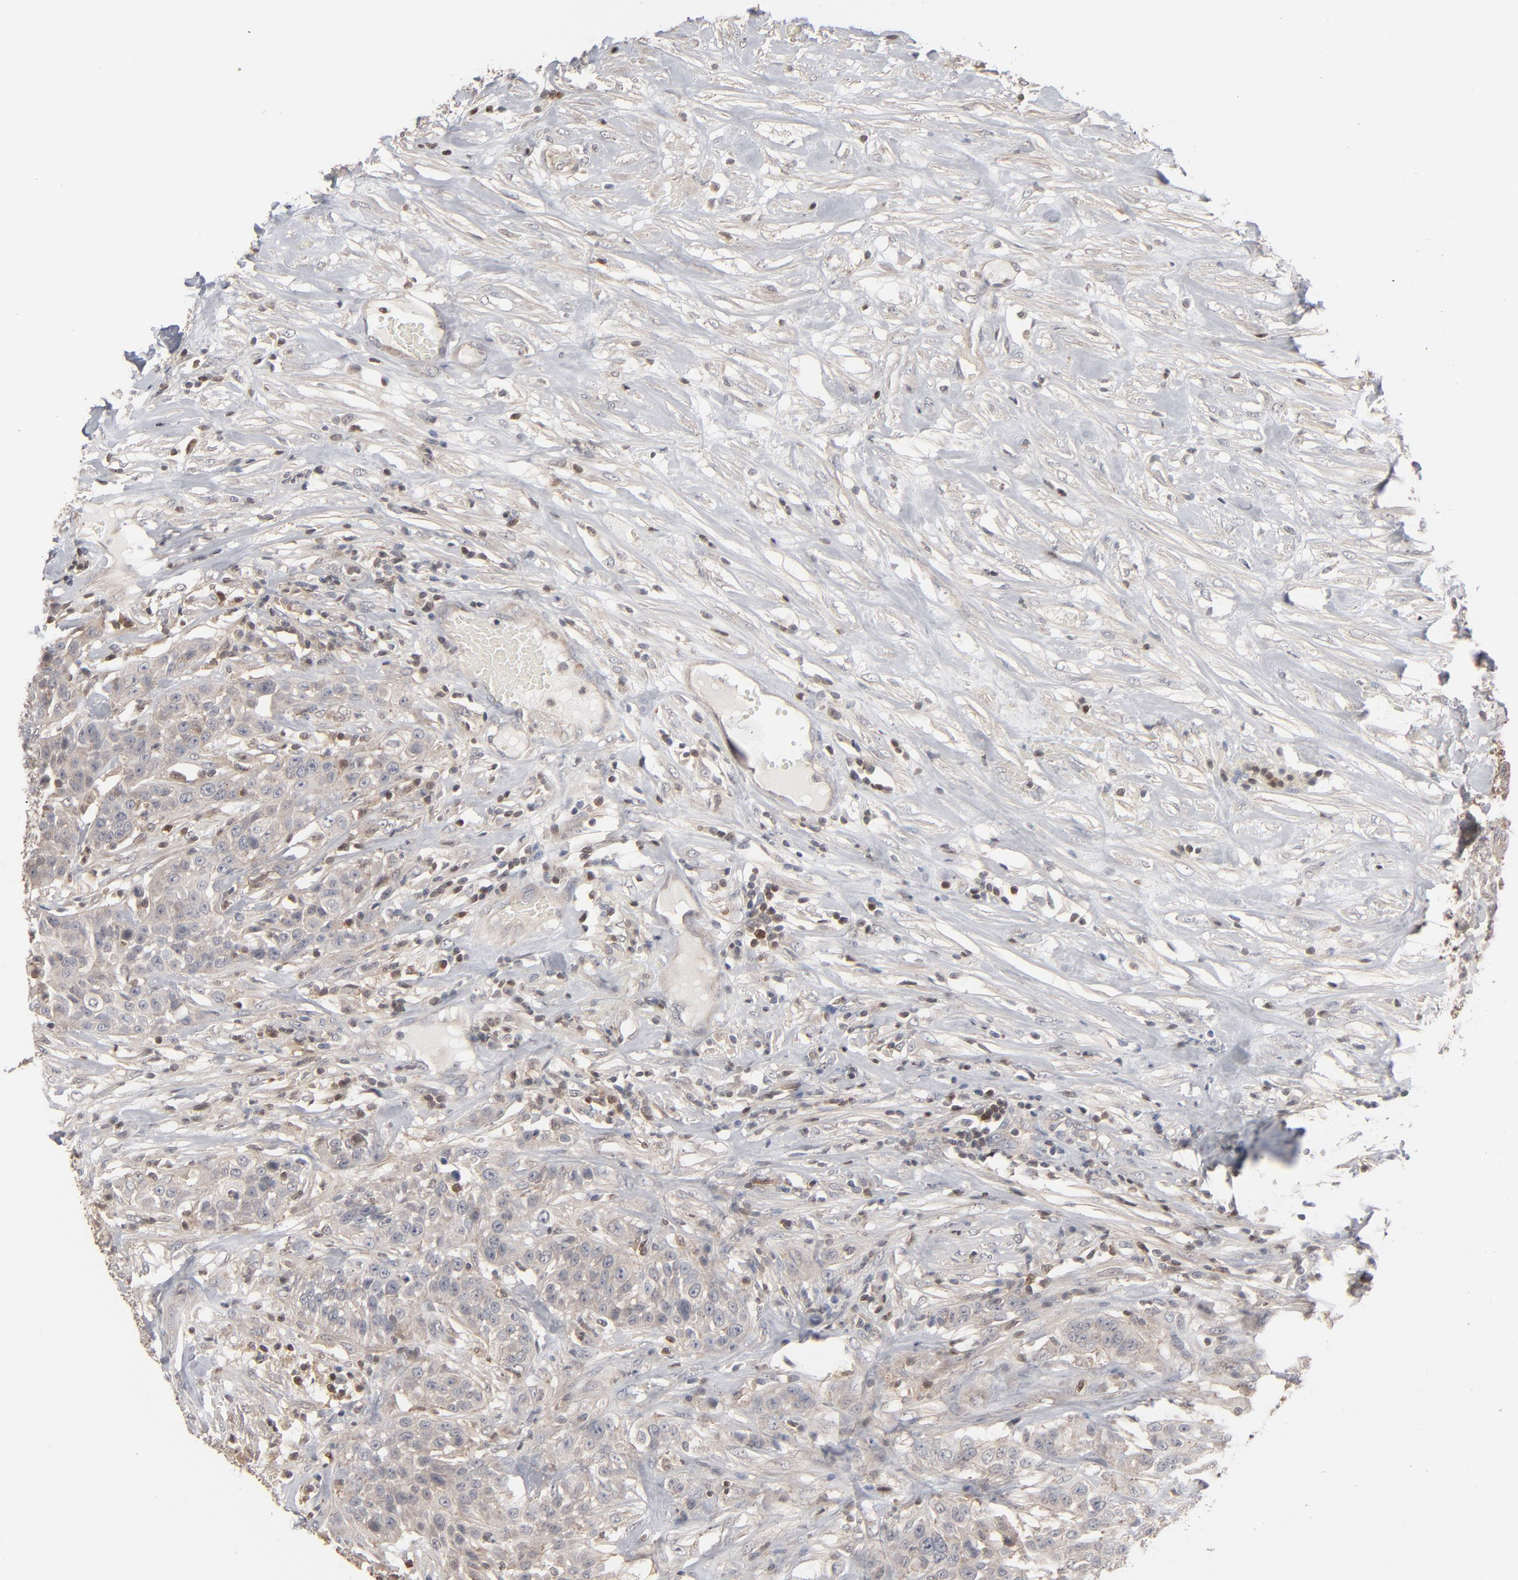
{"staining": {"intensity": "weak", "quantity": ">75%", "location": "cytoplasmic/membranous"}, "tissue": "urothelial cancer", "cell_type": "Tumor cells", "image_type": "cancer", "snomed": [{"axis": "morphology", "description": "Urothelial carcinoma, High grade"}, {"axis": "topography", "description": "Urinary bladder"}], "caption": "A micrograph of urothelial carcinoma (high-grade) stained for a protein reveals weak cytoplasmic/membranous brown staining in tumor cells.", "gene": "STAT4", "patient": {"sex": "male", "age": 74}}